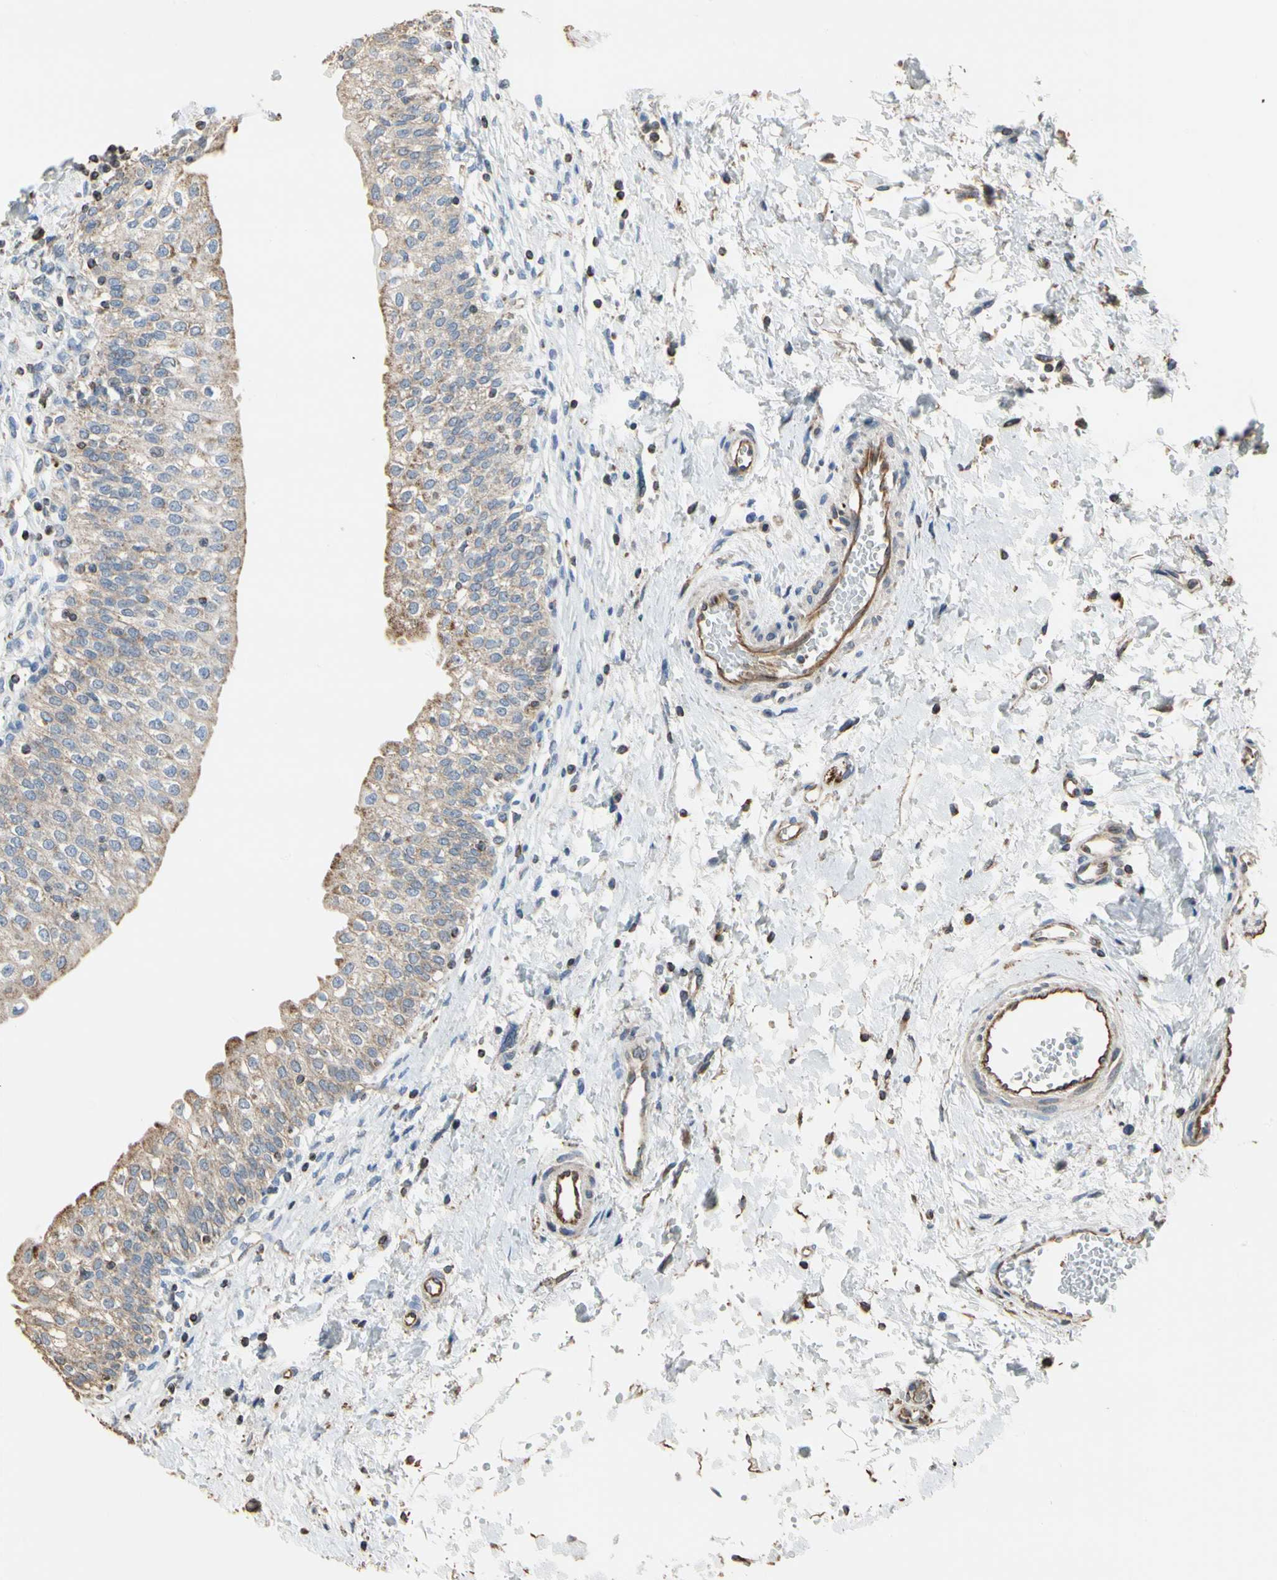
{"staining": {"intensity": "strong", "quantity": ">75%", "location": "cytoplasmic/membranous"}, "tissue": "urinary bladder", "cell_type": "Urothelial cells", "image_type": "normal", "snomed": [{"axis": "morphology", "description": "Normal tissue, NOS"}, {"axis": "topography", "description": "Urinary bladder"}], "caption": "Brown immunohistochemical staining in unremarkable urinary bladder shows strong cytoplasmic/membranous positivity in about >75% of urothelial cells.", "gene": "TUBA1A", "patient": {"sex": "male", "age": 55}}